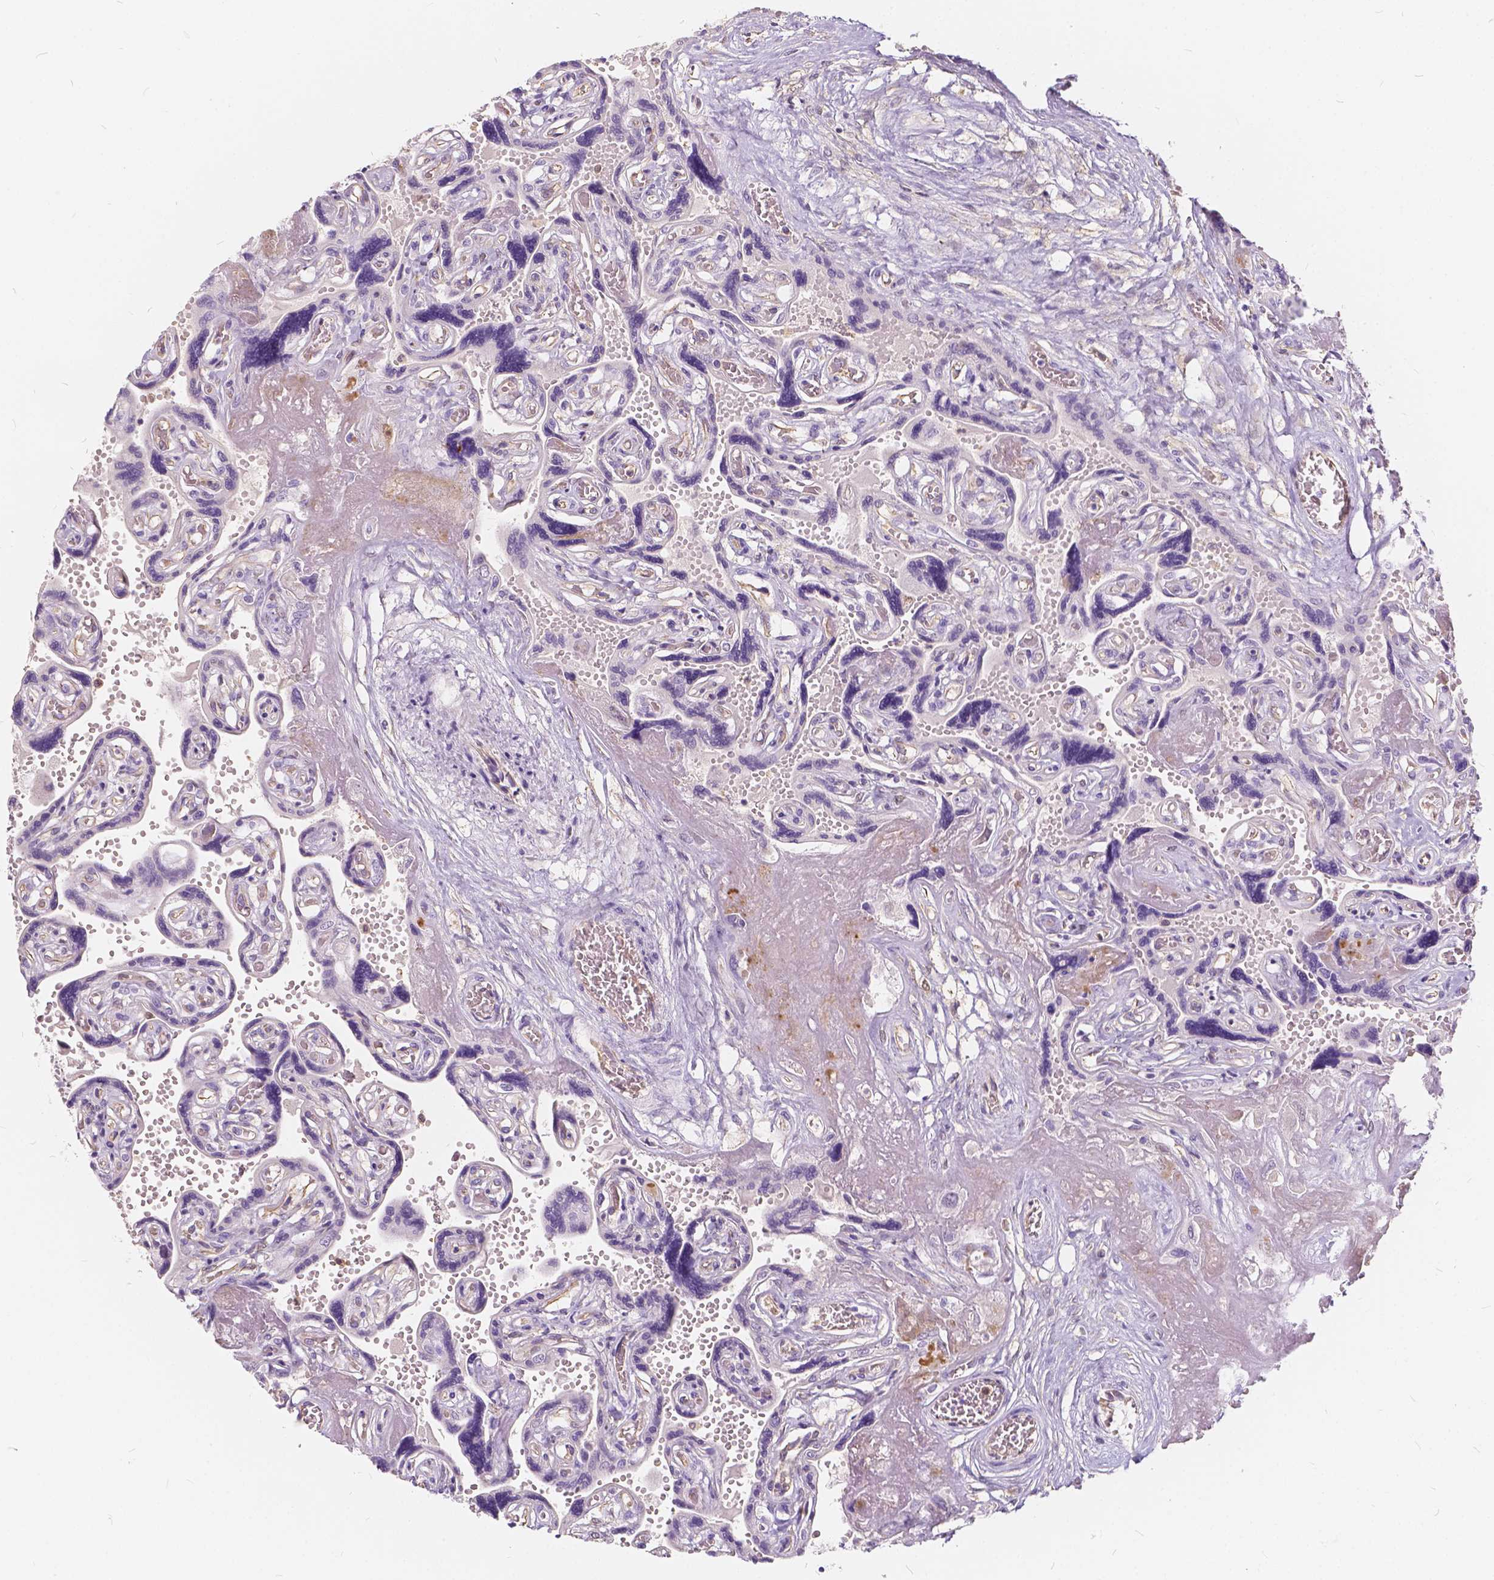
{"staining": {"intensity": "negative", "quantity": "none", "location": "none"}, "tissue": "placenta", "cell_type": "Decidual cells", "image_type": "normal", "snomed": [{"axis": "morphology", "description": "Normal tissue, NOS"}, {"axis": "topography", "description": "Placenta"}], "caption": "Immunohistochemistry (IHC) of normal placenta exhibits no staining in decidual cells. Brightfield microscopy of immunohistochemistry stained with DAB (brown) and hematoxylin (blue), captured at high magnification.", "gene": "KIAA0513", "patient": {"sex": "female", "age": 32}}